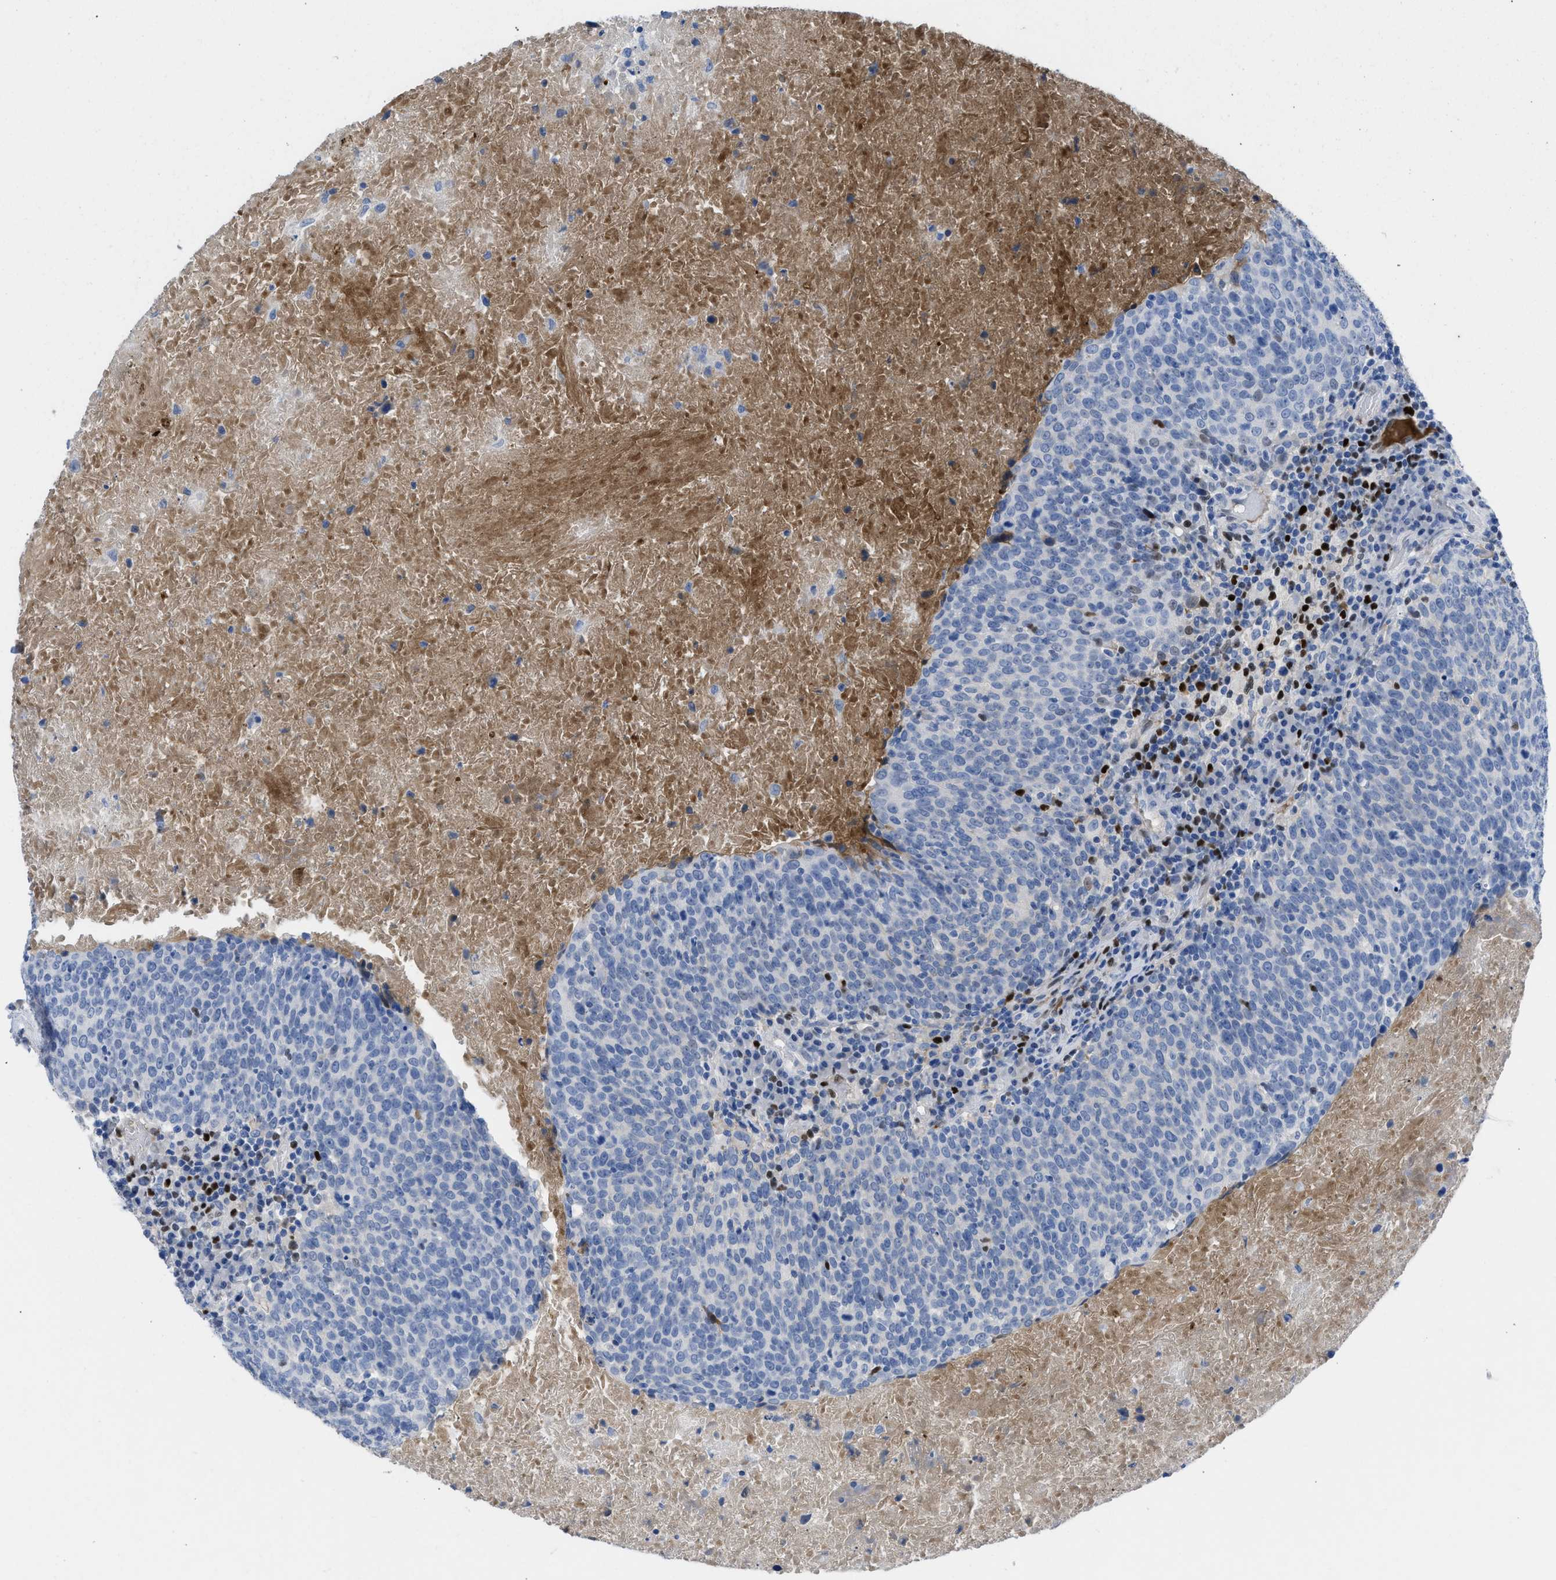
{"staining": {"intensity": "negative", "quantity": "none", "location": "none"}, "tissue": "head and neck cancer", "cell_type": "Tumor cells", "image_type": "cancer", "snomed": [{"axis": "morphology", "description": "Squamous cell carcinoma, NOS"}, {"axis": "morphology", "description": "Squamous cell carcinoma, metastatic, NOS"}, {"axis": "topography", "description": "Lymph node"}, {"axis": "topography", "description": "Head-Neck"}], "caption": "Head and neck cancer (metastatic squamous cell carcinoma) was stained to show a protein in brown. There is no significant staining in tumor cells. The staining is performed using DAB (3,3'-diaminobenzidine) brown chromogen with nuclei counter-stained in using hematoxylin.", "gene": "LEF1", "patient": {"sex": "male", "age": 62}}